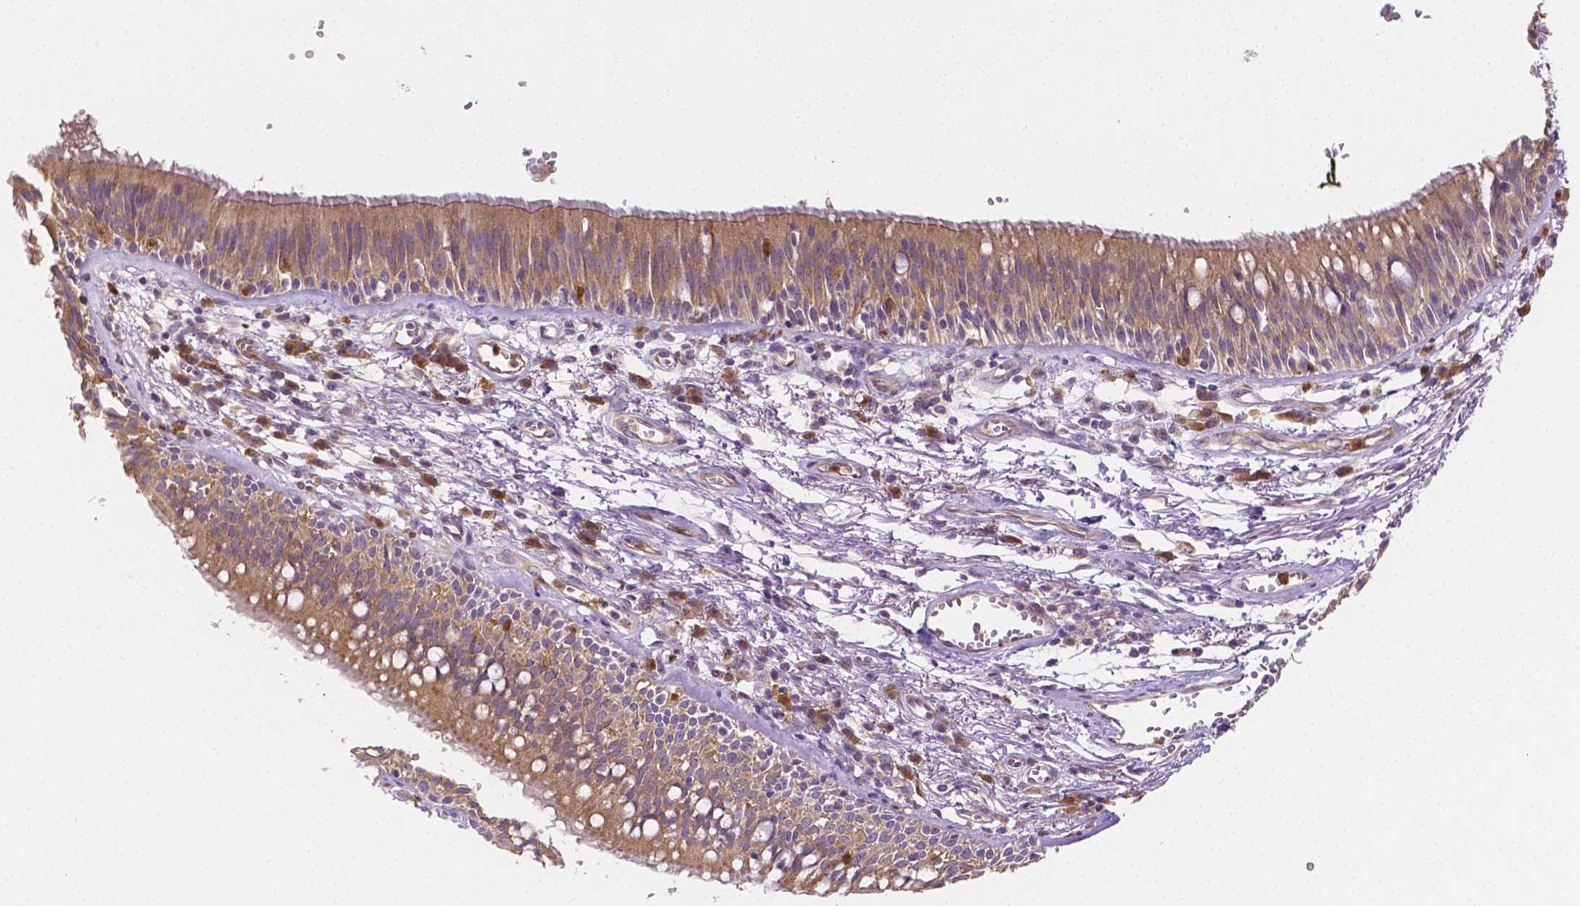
{"staining": {"intensity": "weak", "quantity": ">75%", "location": "cytoplasmic/membranous"}, "tissue": "bronchus", "cell_type": "Respiratory epithelial cells", "image_type": "normal", "snomed": [{"axis": "morphology", "description": "Normal tissue, NOS"}, {"axis": "morphology", "description": "Squamous cell carcinoma, NOS"}, {"axis": "topography", "description": "Cartilage tissue"}, {"axis": "topography", "description": "Bronchus"}, {"axis": "topography", "description": "Lung"}], "caption": "Normal bronchus reveals weak cytoplasmic/membranous expression in approximately >75% of respiratory epithelial cells Immunohistochemistry (ihc) stains the protein of interest in brown and the nuclei are stained blue..", "gene": "ZNRD2", "patient": {"sex": "male", "age": 66}}